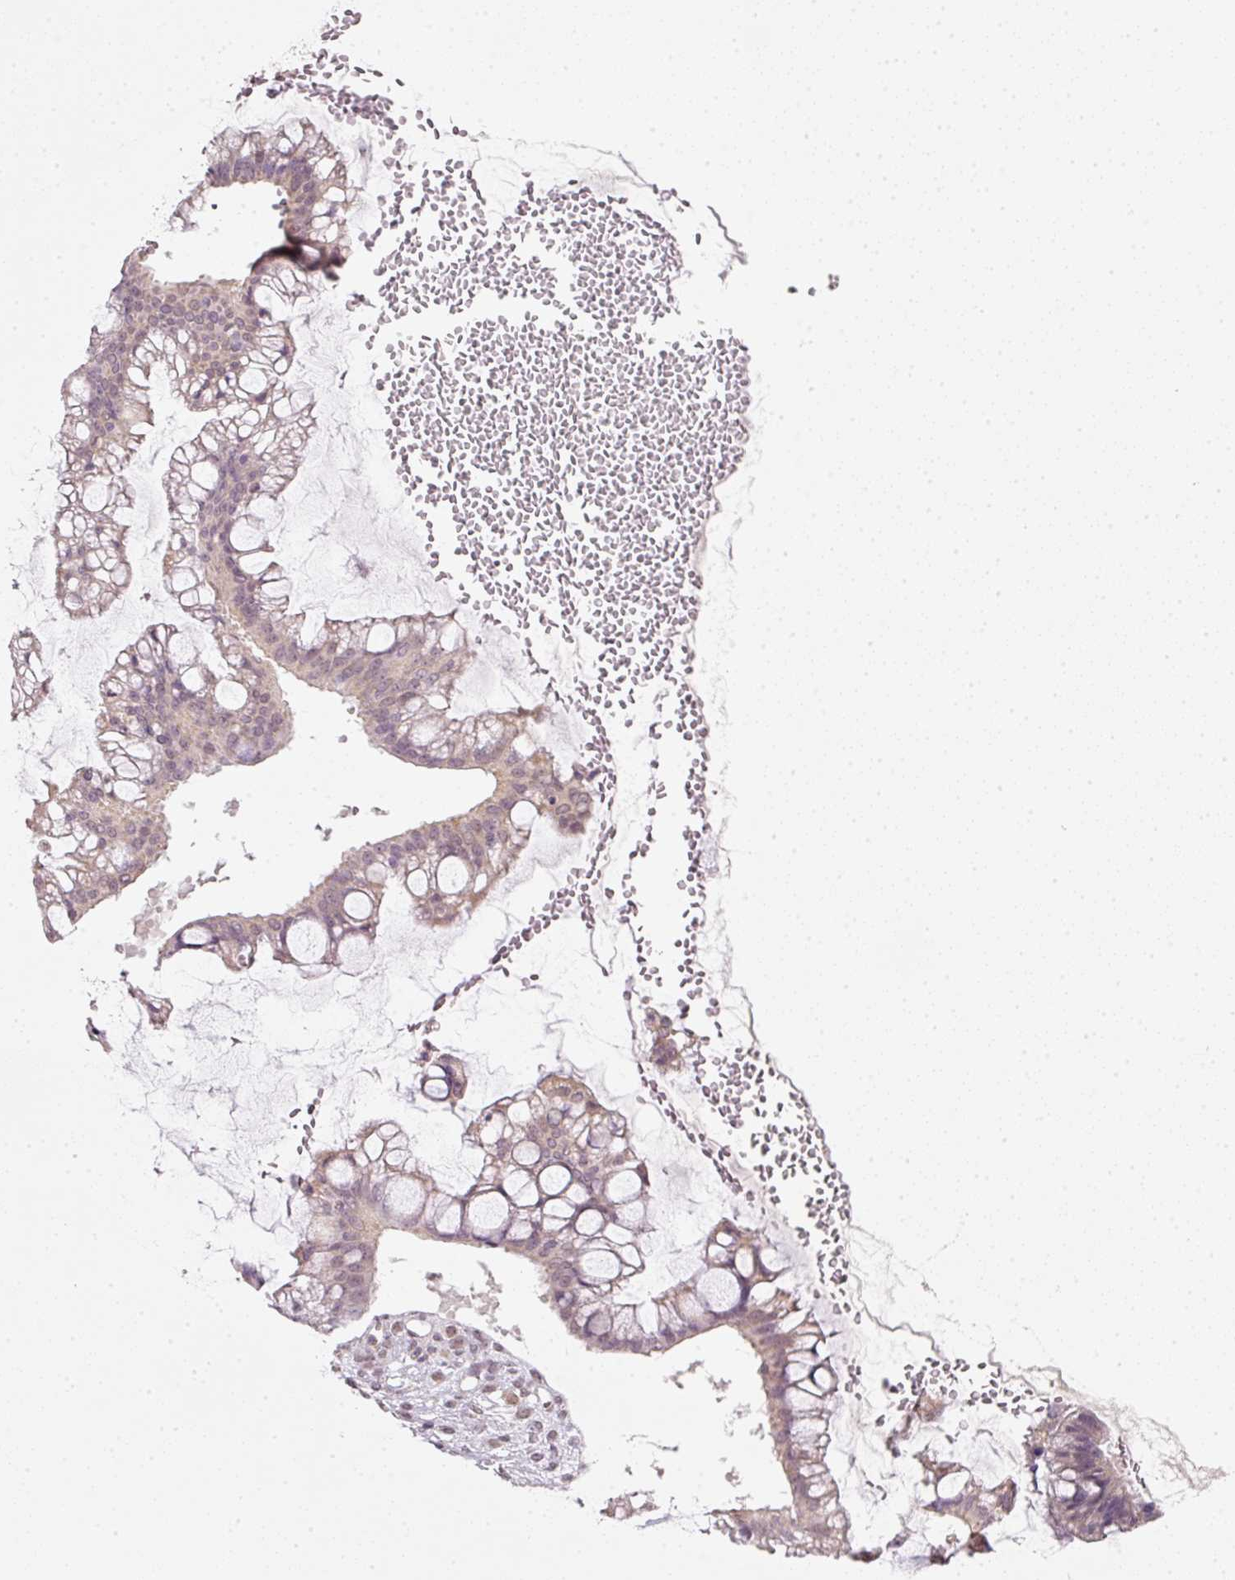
{"staining": {"intensity": "weak", "quantity": "<25%", "location": "cytoplasmic/membranous"}, "tissue": "ovarian cancer", "cell_type": "Tumor cells", "image_type": "cancer", "snomed": [{"axis": "morphology", "description": "Cystadenocarcinoma, mucinous, NOS"}, {"axis": "topography", "description": "Ovary"}], "caption": "A histopathology image of mucinous cystadenocarcinoma (ovarian) stained for a protein displays no brown staining in tumor cells.", "gene": "FSTL3", "patient": {"sex": "female", "age": 73}}